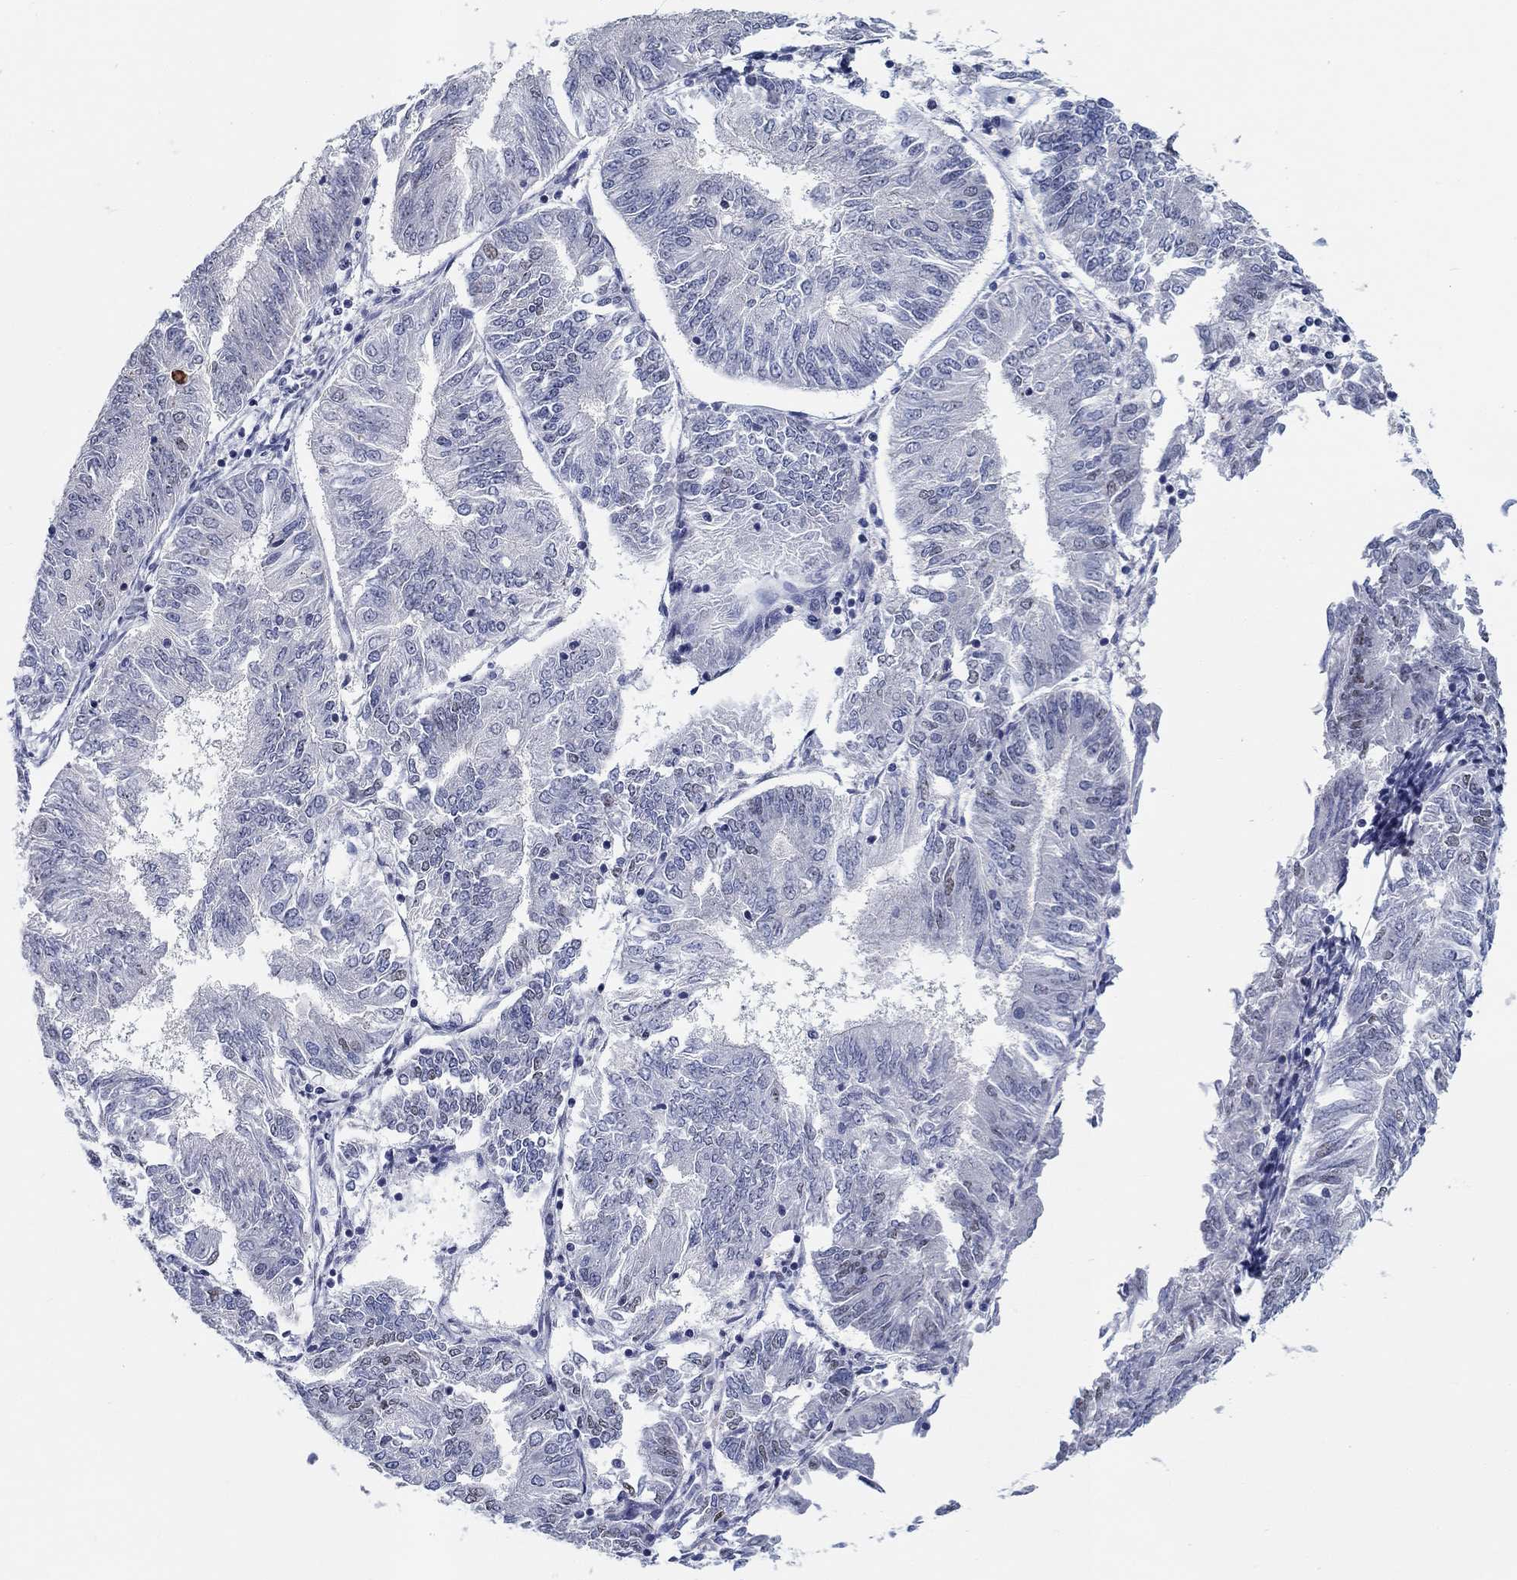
{"staining": {"intensity": "weak", "quantity": "<25%", "location": "nuclear"}, "tissue": "endometrial cancer", "cell_type": "Tumor cells", "image_type": "cancer", "snomed": [{"axis": "morphology", "description": "Adenocarcinoma, NOS"}, {"axis": "topography", "description": "Endometrium"}], "caption": "DAB (3,3'-diaminobenzidine) immunohistochemical staining of endometrial cancer reveals no significant positivity in tumor cells. The staining was performed using DAB to visualize the protein expression in brown, while the nuclei were stained in blue with hematoxylin (Magnification: 20x).", "gene": "SMIM18", "patient": {"sex": "female", "age": 58}}